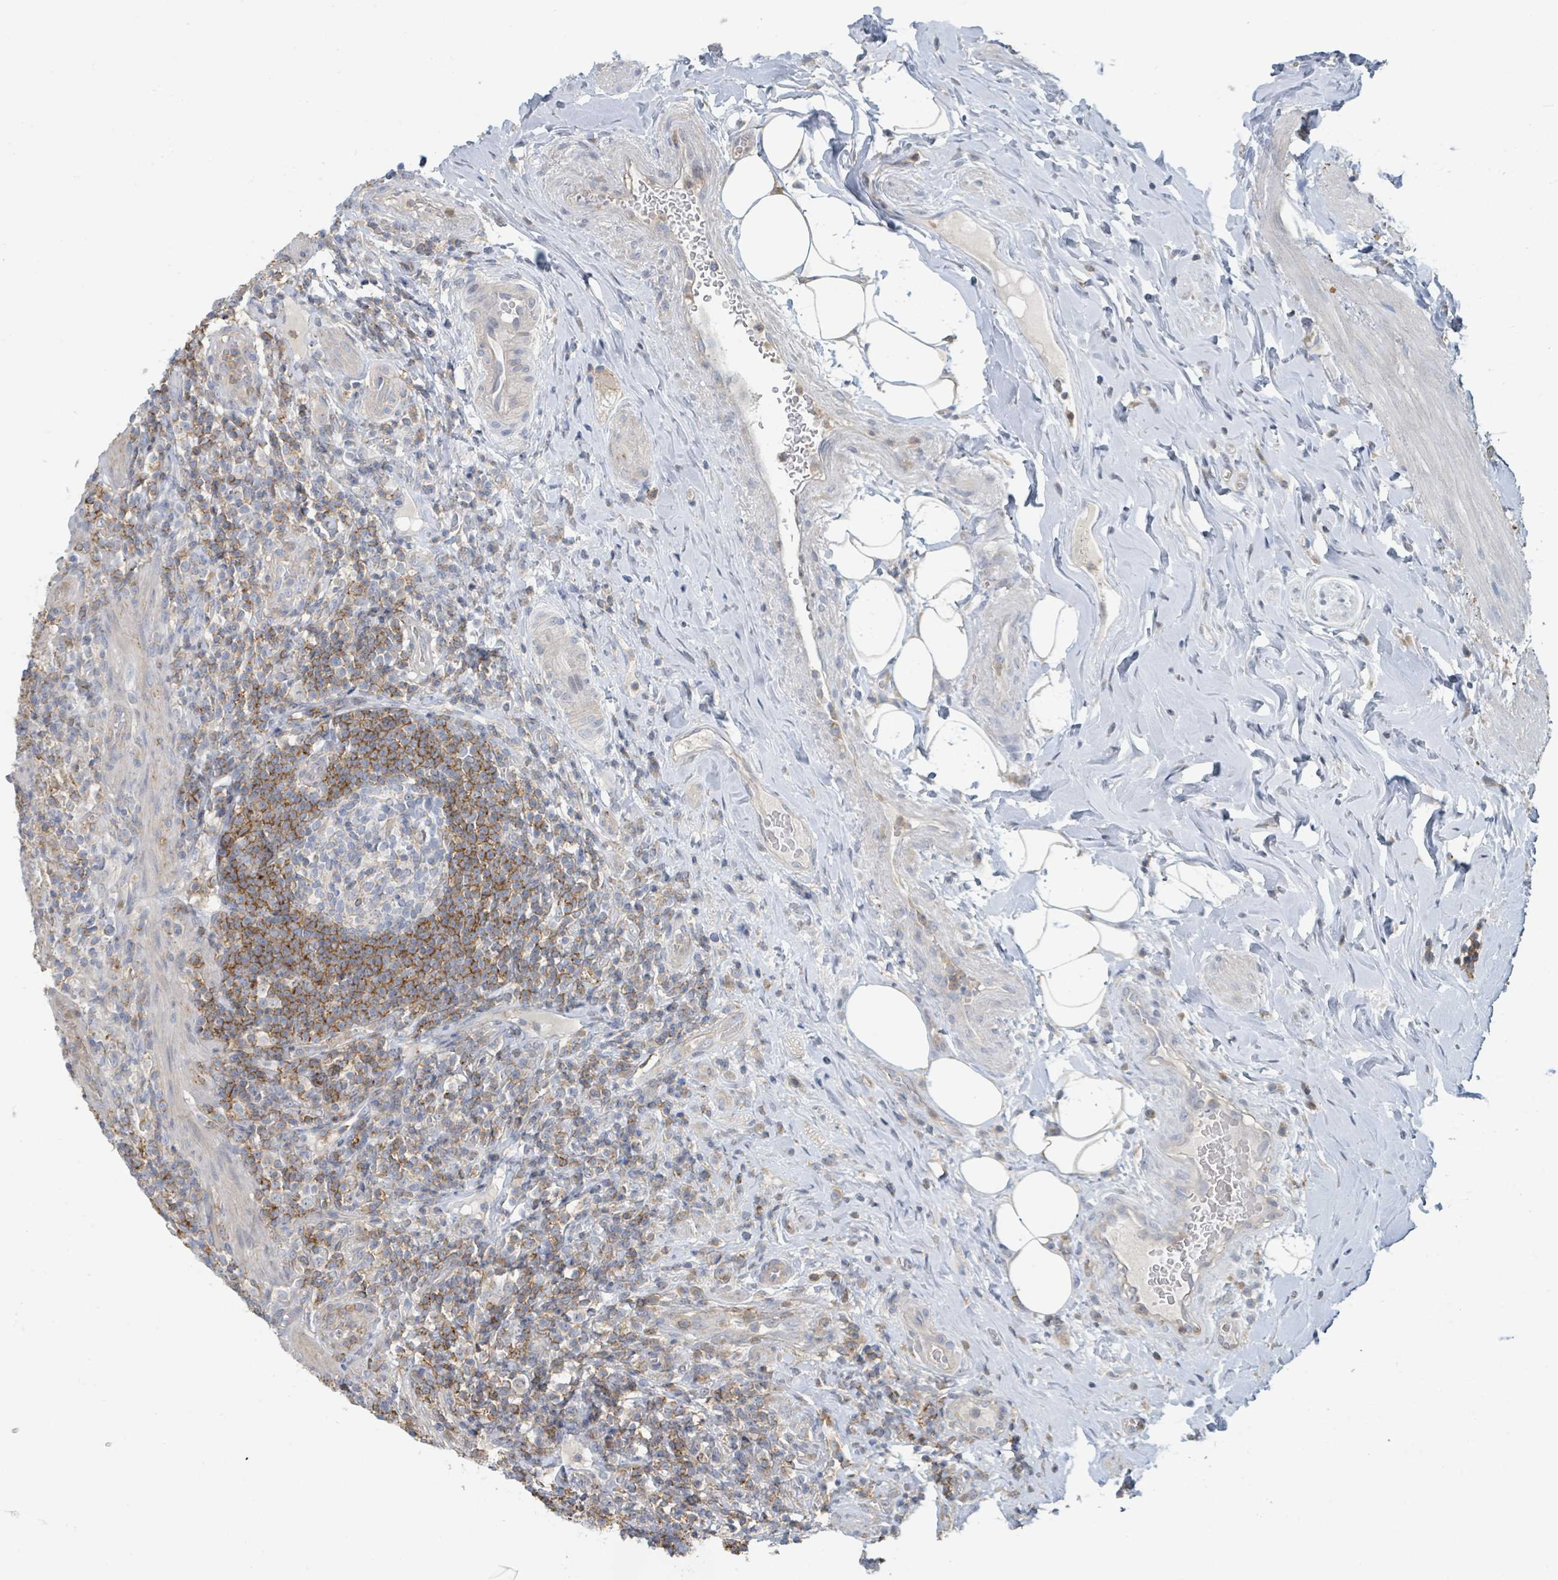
{"staining": {"intensity": "strong", "quantity": "25%-75%", "location": "cytoplasmic/membranous"}, "tissue": "appendix", "cell_type": "Glandular cells", "image_type": "normal", "snomed": [{"axis": "morphology", "description": "Normal tissue, NOS"}, {"axis": "topography", "description": "Appendix"}], "caption": "Immunohistochemical staining of benign human appendix shows strong cytoplasmic/membranous protein staining in about 25%-75% of glandular cells.", "gene": "LRRC42", "patient": {"sex": "female", "age": 43}}